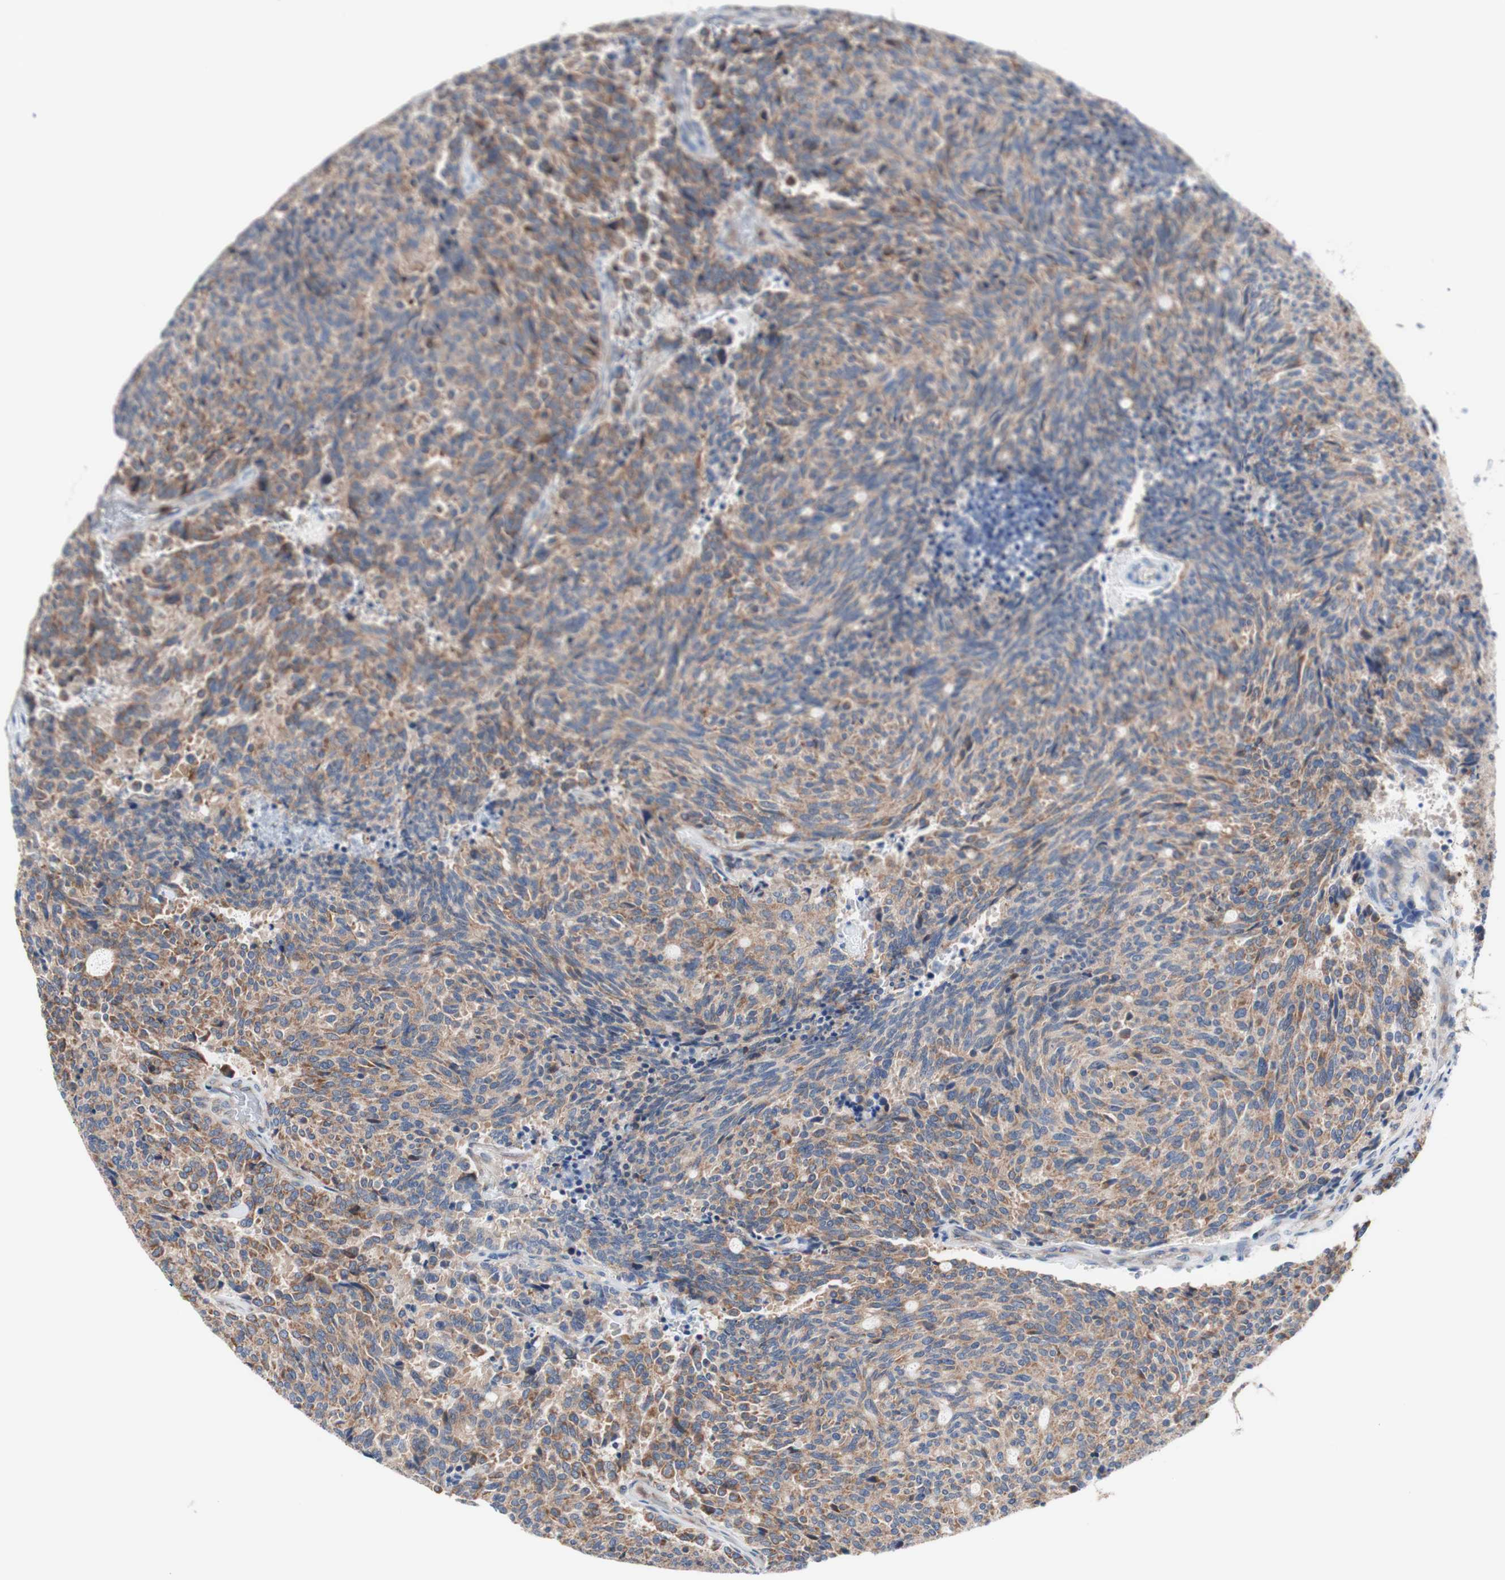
{"staining": {"intensity": "moderate", "quantity": ">75%", "location": "cytoplasmic/membranous"}, "tissue": "carcinoid", "cell_type": "Tumor cells", "image_type": "cancer", "snomed": [{"axis": "morphology", "description": "Carcinoid, malignant, NOS"}, {"axis": "topography", "description": "Pancreas"}], "caption": "An immunohistochemistry photomicrograph of tumor tissue is shown. Protein staining in brown labels moderate cytoplasmic/membranous positivity in carcinoid (malignant) within tumor cells. (IHC, brightfield microscopy, high magnification).", "gene": "FMR1", "patient": {"sex": "female", "age": 54}}